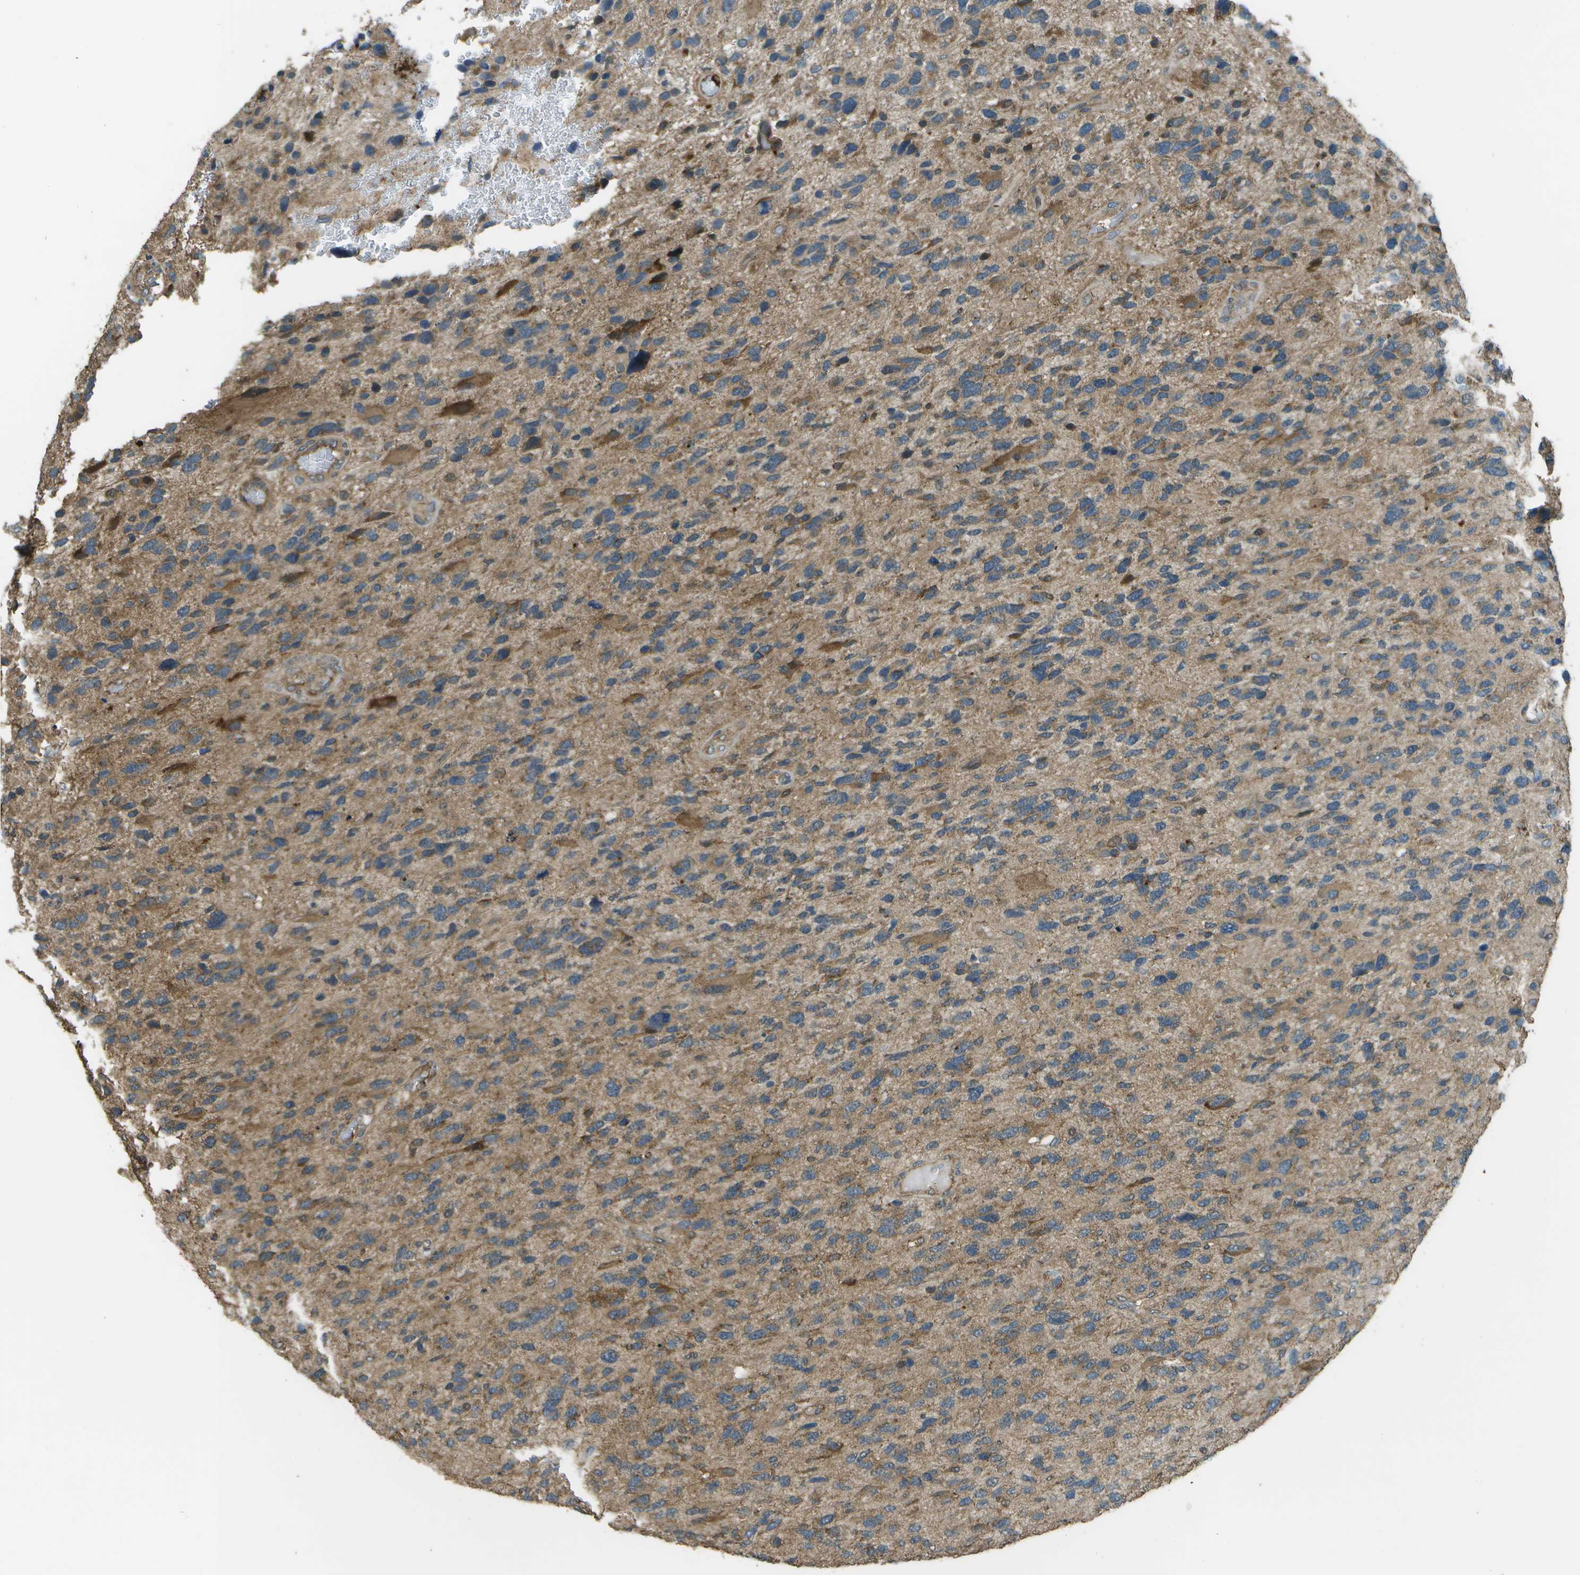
{"staining": {"intensity": "moderate", "quantity": ">75%", "location": "cytoplasmic/membranous"}, "tissue": "glioma", "cell_type": "Tumor cells", "image_type": "cancer", "snomed": [{"axis": "morphology", "description": "Glioma, malignant, High grade"}, {"axis": "topography", "description": "Brain"}], "caption": "Protein expression analysis of glioma exhibits moderate cytoplasmic/membranous positivity in about >75% of tumor cells.", "gene": "PLPBP", "patient": {"sex": "female", "age": 58}}